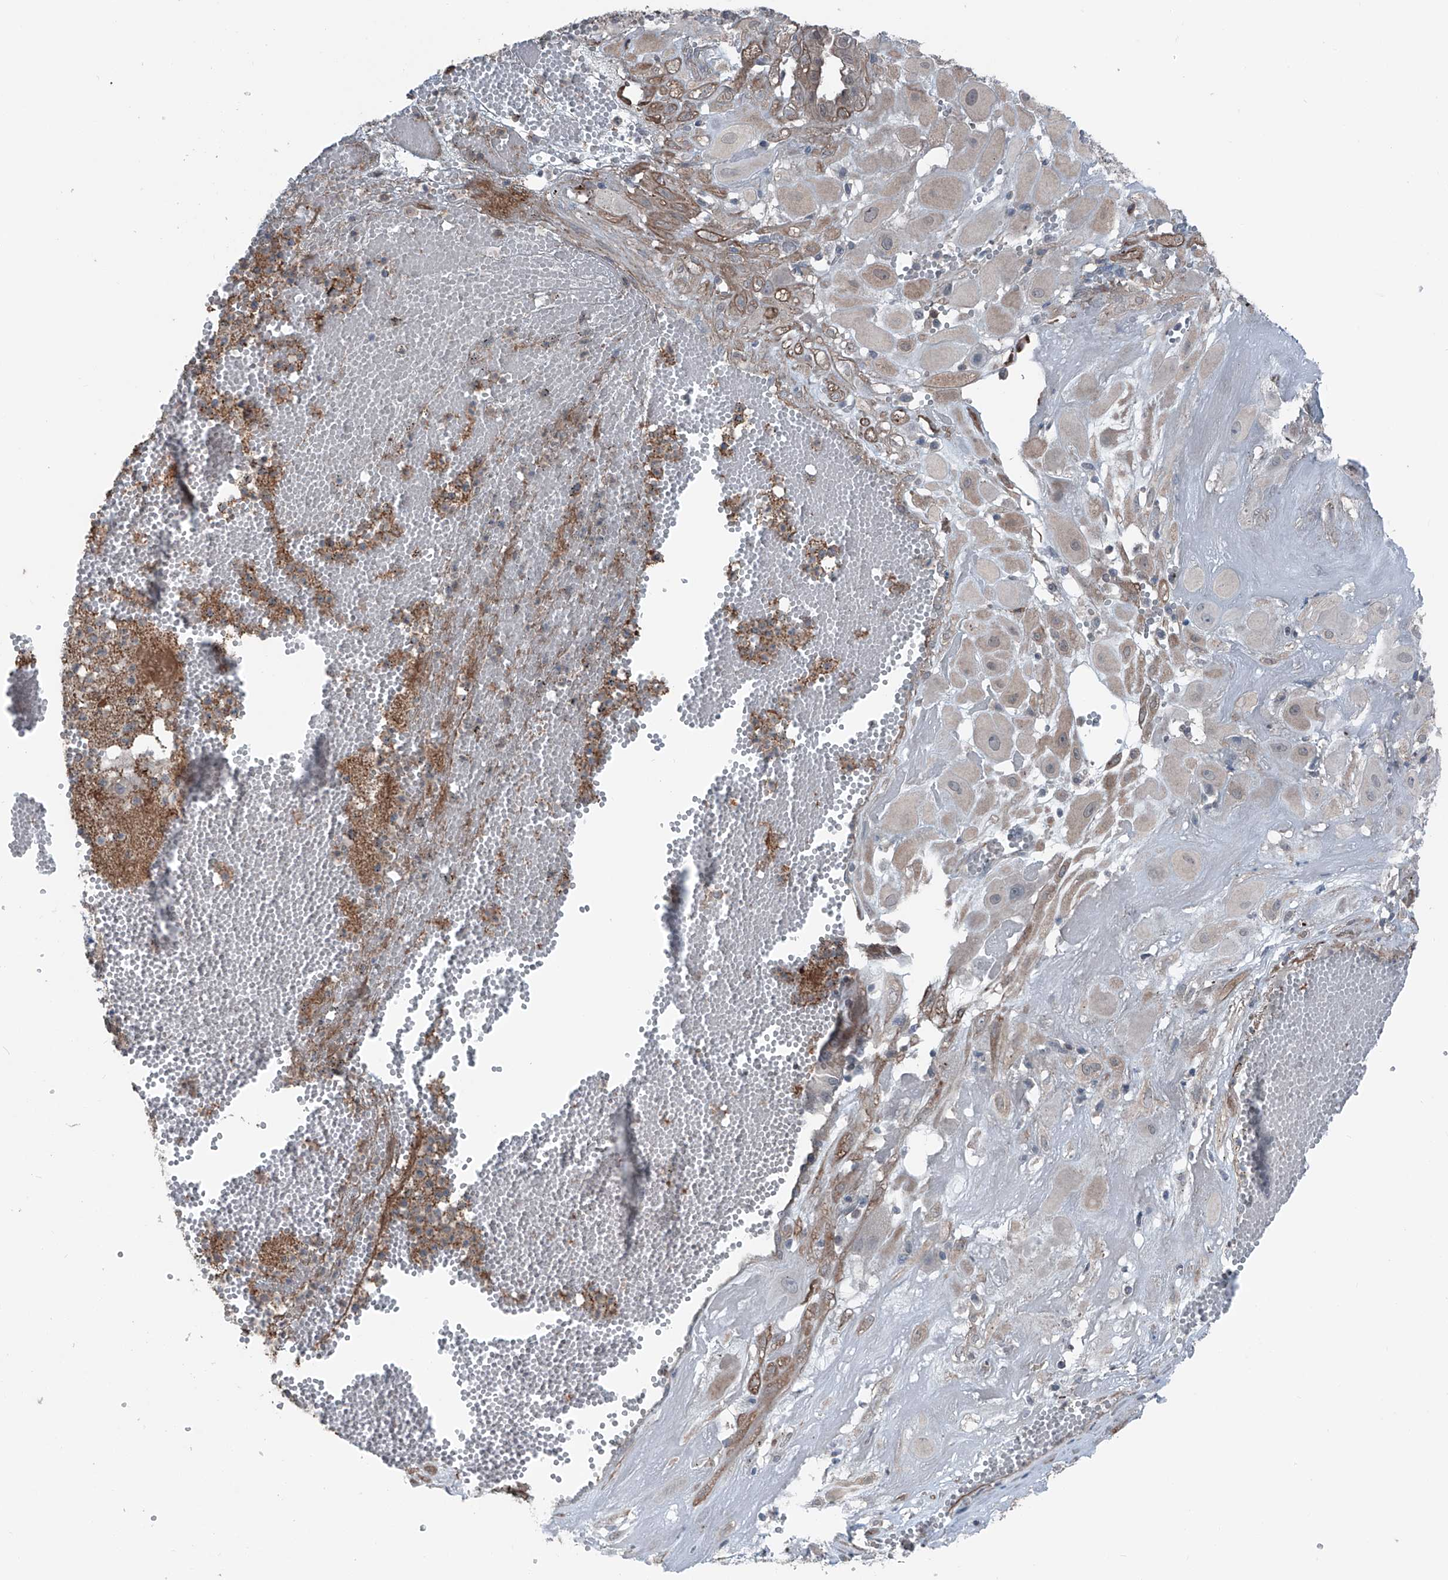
{"staining": {"intensity": "negative", "quantity": "none", "location": "none"}, "tissue": "cervical cancer", "cell_type": "Tumor cells", "image_type": "cancer", "snomed": [{"axis": "morphology", "description": "Squamous cell carcinoma, NOS"}, {"axis": "topography", "description": "Cervix"}], "caption": "High magnification brightfield microscopy of cervical squamous cell carcinoma stained with DAB (3,3'-diaminobenzidine) (brown) and counterstained with hematoxylin (blue): tumor cells show no significant staining.", "gene": "HSPB11", "patient": {"sex": "female", "age": 34}}